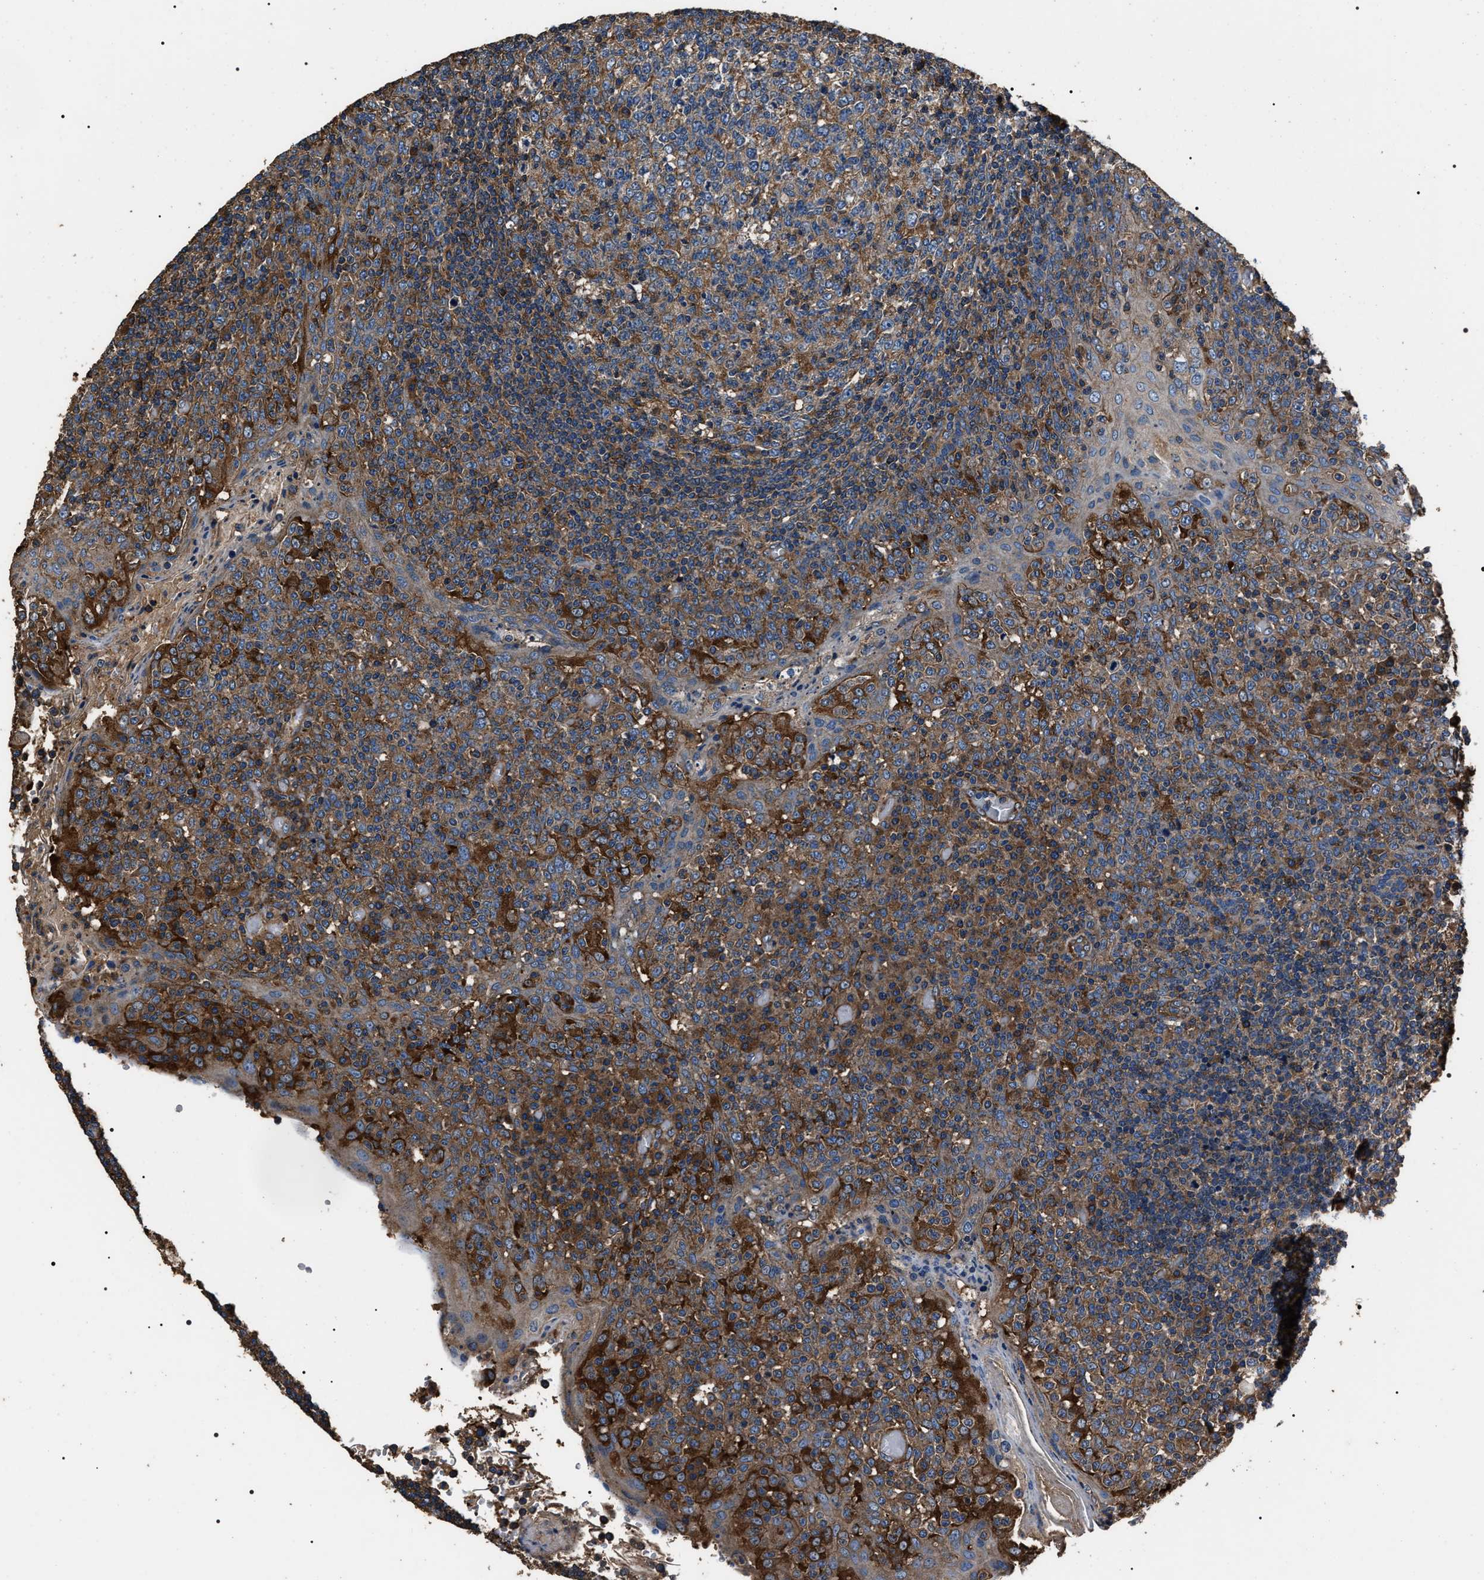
{"staining": {"intensity": "moderate", "quantity": "25%-75%", "location": "cytoplasmic/membranous"}, "tissue": "tonsil", "cell_type": "Germinal center cells", "image_type": "normal", "snomed": [{"axis": "morphology", "description": "Normal tissue, NOS"}, {"axis": "topography", "description": "Tonsil"}], "caption": "Protein analysis of normal tonsil exhibits moderate cytoplasmic/membranous expression in approximately 25%-75% of germinal center cells. Immunohistochemistry (ihc) stains the protein in brown and the nuclei are stained blue.", "gene": "HSCB", "patient": {"sex": "female", "age": 19}}